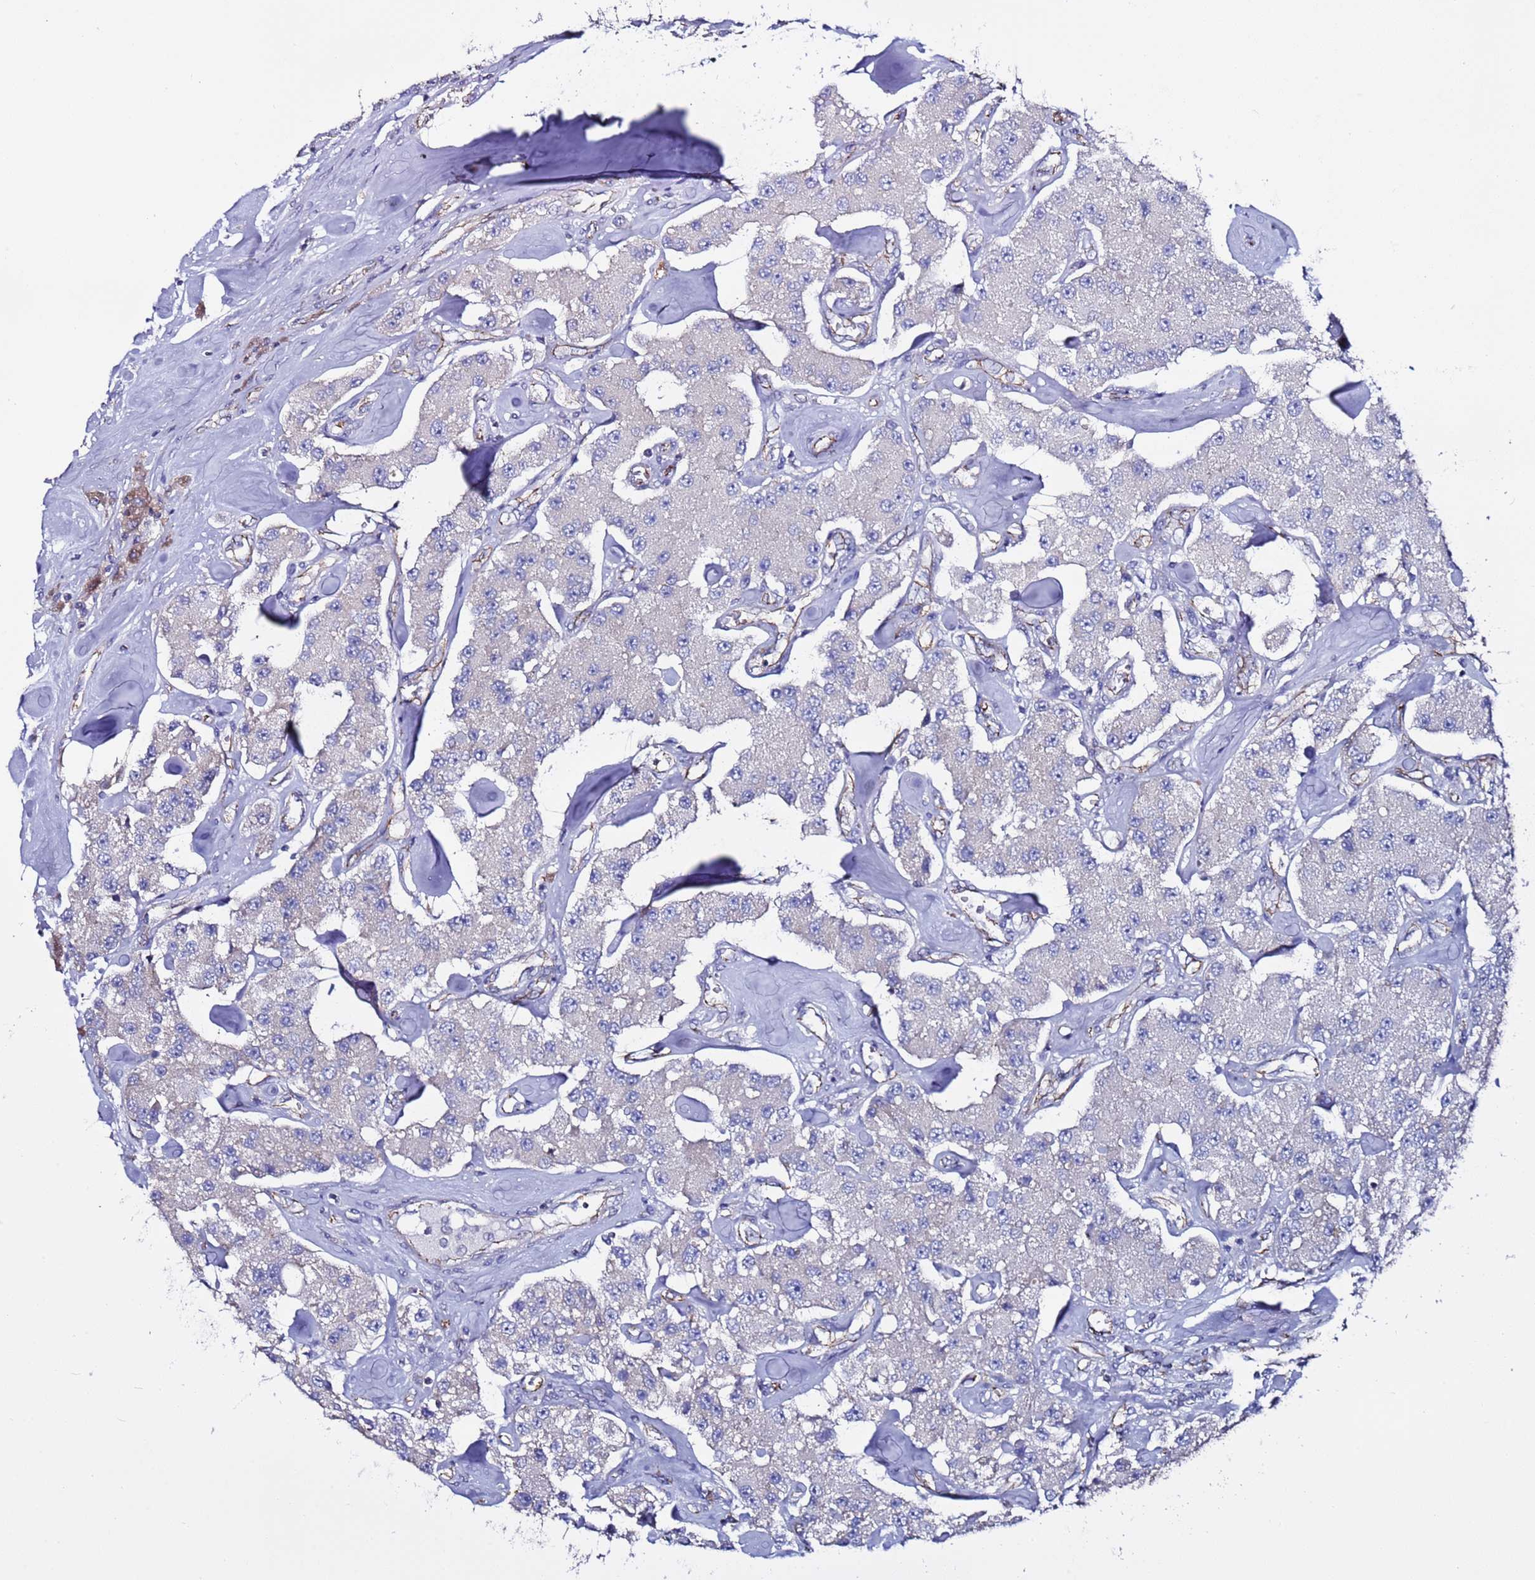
{"staining": {"intensity": "negative", "quantity": "none", "location": "none"}, "tissue": "carcinoid", "cell_type": "Tumor cells", "image_type": "cancer", "snomed": [{"axis": "morphology", "description": "Carcinoid, malignant, NOS"}, {"axis": "topography", "description": "Pancreas"}], "caption": "This is an IHC micrograph of carcinoid (malignant). There is no expression in tumor cells.", "gene": "TENM3", "patient": {"sex": "male", "age": 41}}